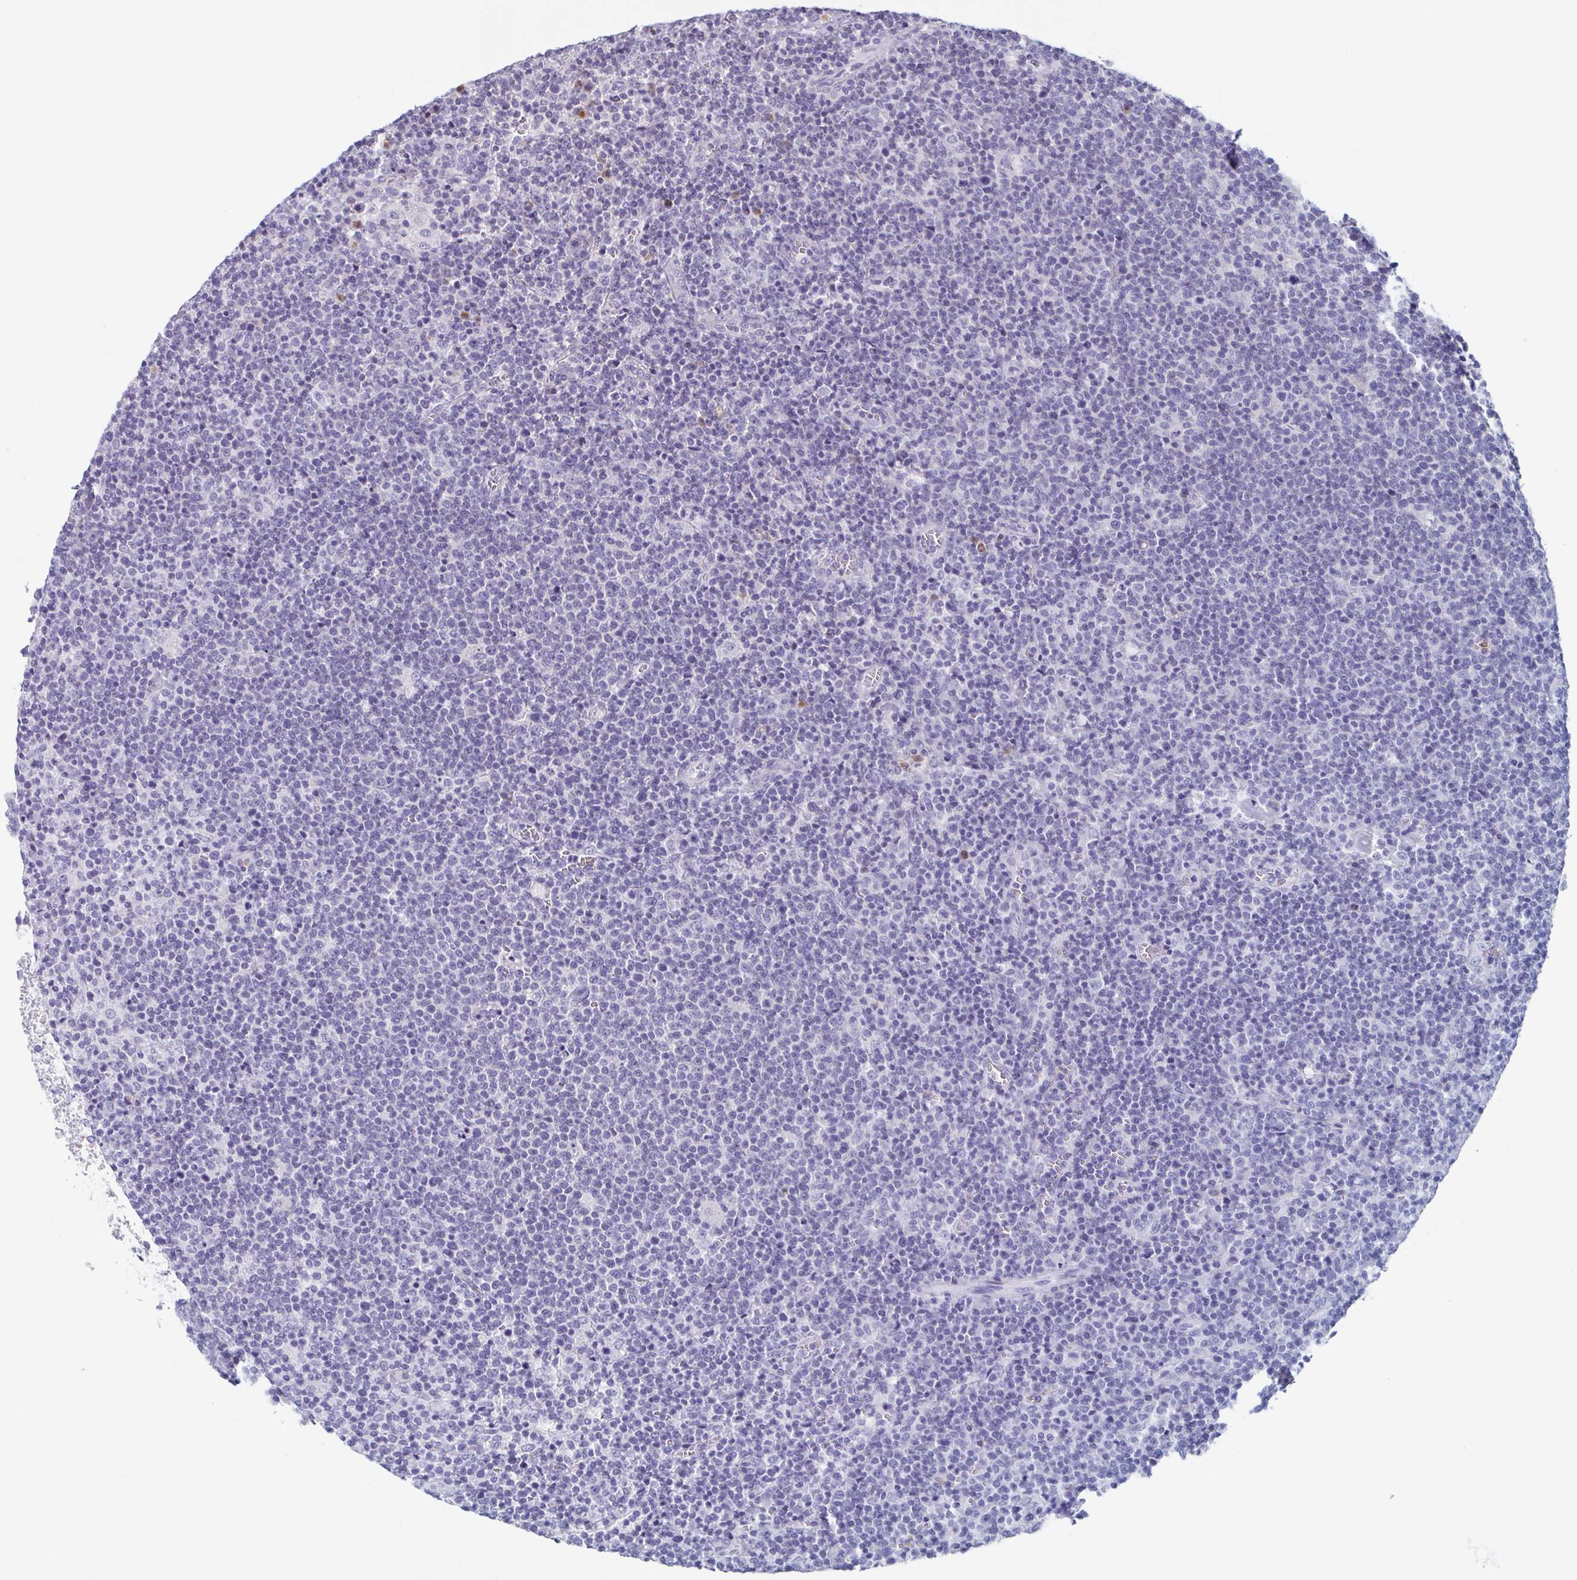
{"staining": {"intensity": "negative", "quantity": "none", "location": "none"}, "tissue": "lymphoma", "cell_type": "Tumor cells", "image_type": "cancer", "snomed": [{"axis": "morphology", "description": "Malignant lymphoma, non-Hodgkin's type, High grade"}, {"axis": "topography", "description": "Lymph node"}], "caption": "This image is of high-grade malignant lymphoma, non-Hodgkin's type stained with immunohistochemistry (IHC) to label a protein in brown with the nuclei are counter-stained blue. There is no expression in tumor cells.", "gene": "BPI", "patient": {"sex": "male", "age": 61}}